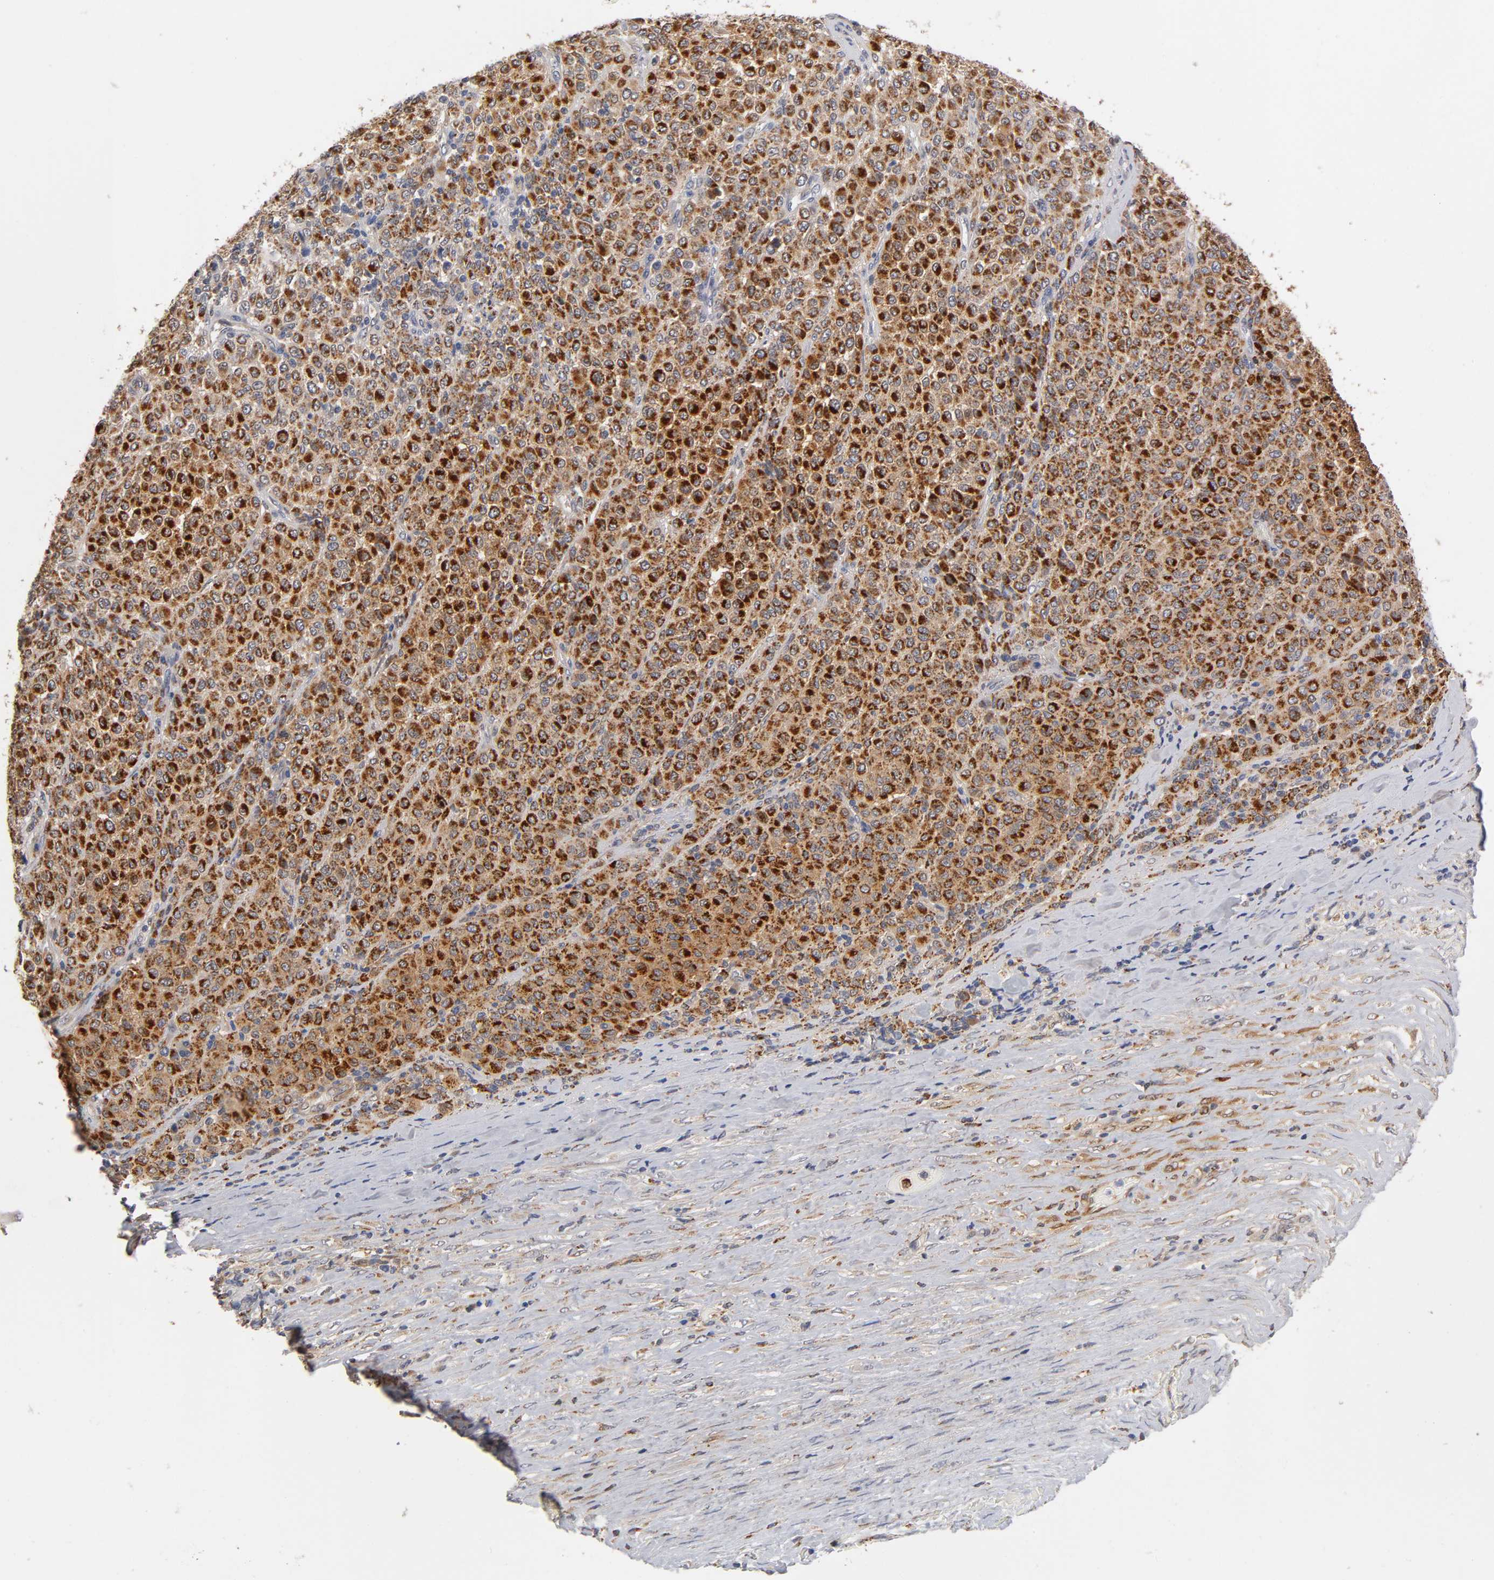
{"staining": {"intensity": "strong", "quantity": ">75%", "location": "cytoplasmic/membranous"}, "tissue": "melanoma", "cell_type": "Tumor cells", "image_type": "cancer", "snomed": [{"axis": "morphology", "description": "Malignant melanoma, Metastatic site"}, {"axis": "topography", "description": "Pancreas"}], "caption": "Malignant melanoma (metastatic site) was stained to show a protein in brown. There is high levels of strong cytoplasmic/membranous positivity in about >75% of tumor cells.", "gene": "ISG15", "patient": {"sex": "female", "age": 30}}